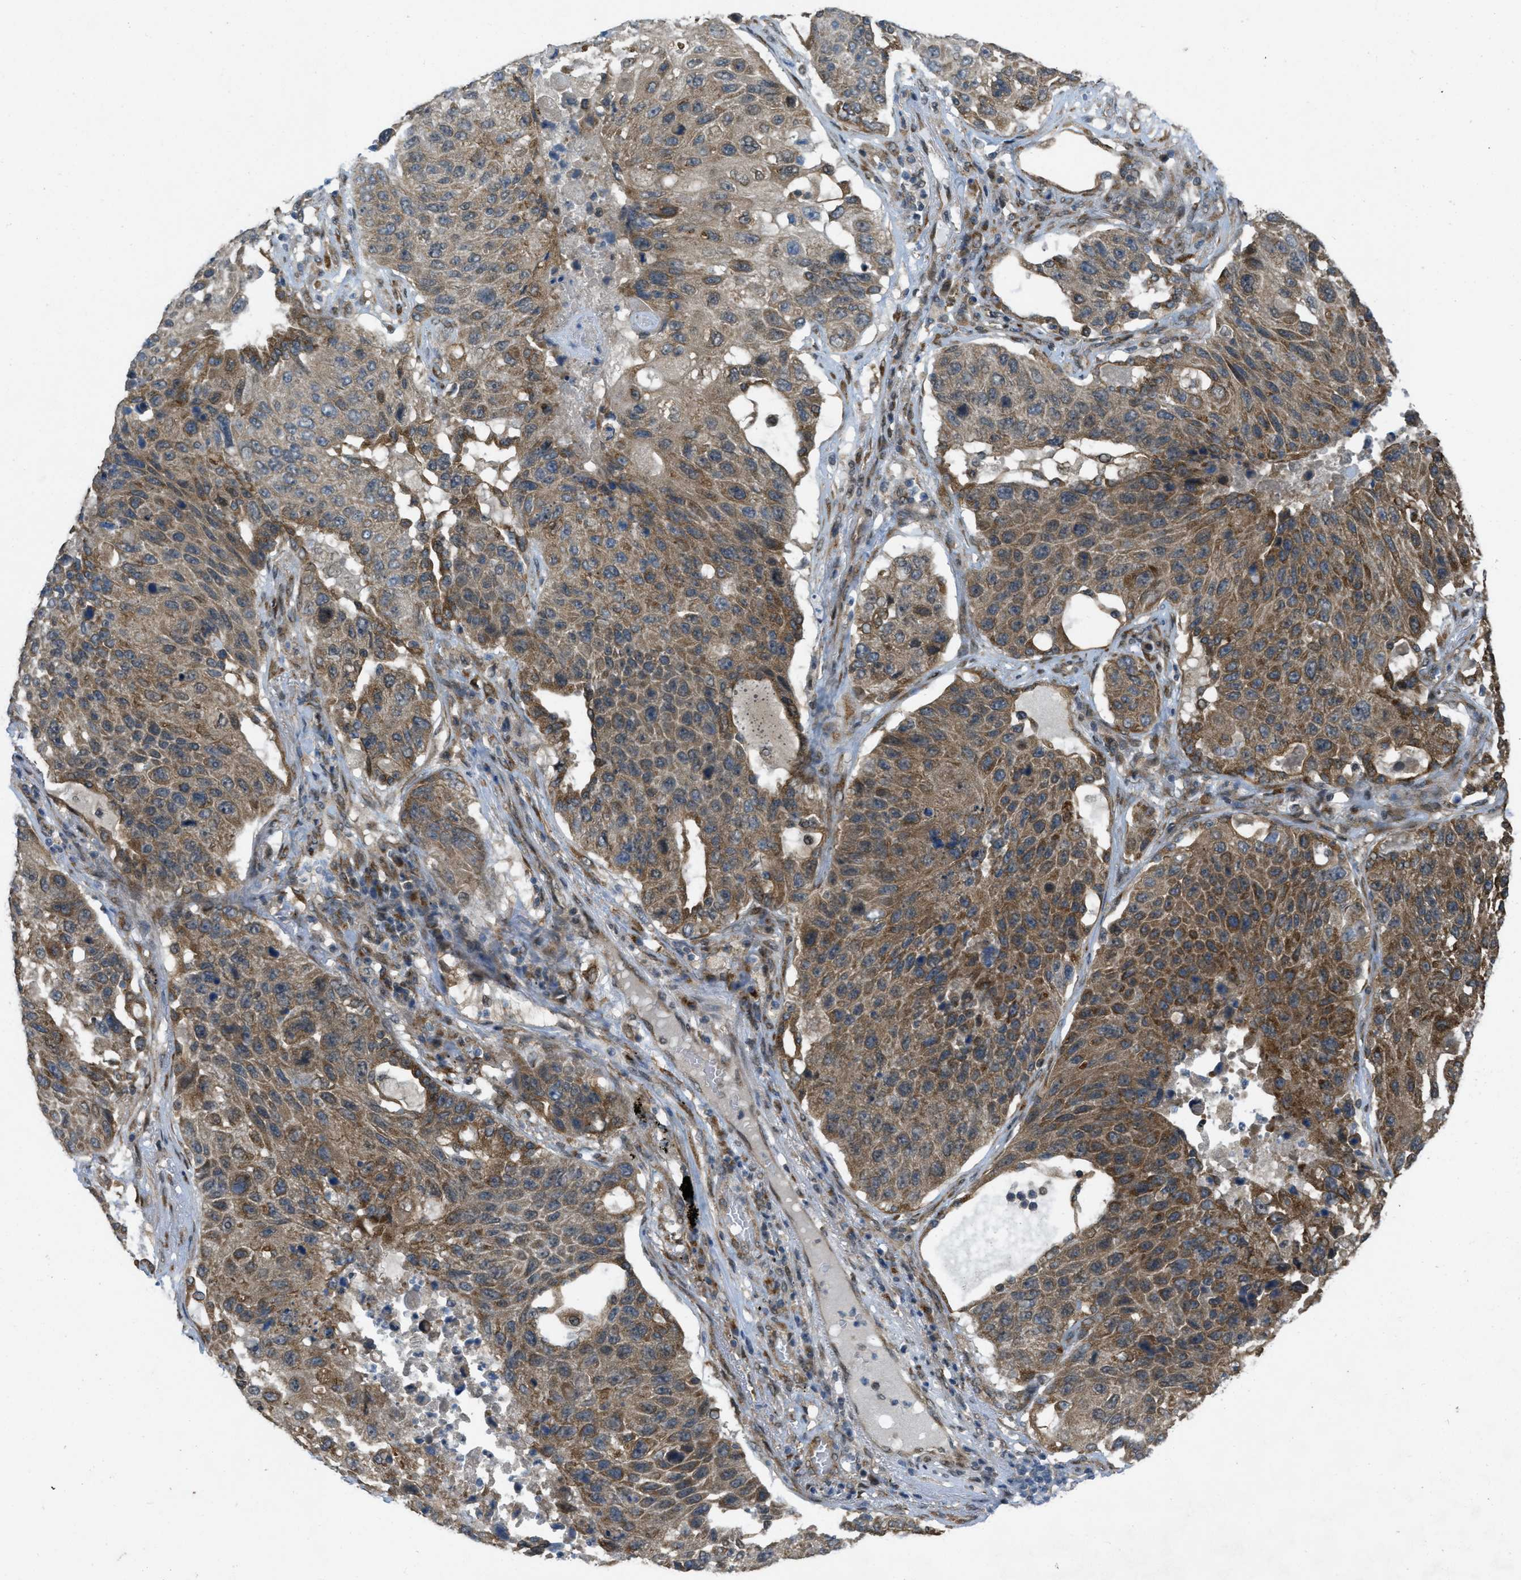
{"staining": {"intensity": "moderate", "quantity": ">75%", "location": "cytoplasmic/membranous"}, "tissue": "lung cancer", "cell_type": "Tumor cells", "image_type": "cancer", "snomed": [{"axis": "morphology", "description": "Squamous cell carcinoma, NOS"}, {"axis": "topography", "description": "Lung"}], "caption": "The immunohistochemical stain highlights moderate cytoplasmic/membranous staining in tumor cells of lung cancer tissue. Using DAB (3,3'-diaminobenzidine) (brown) and hematoxylin (blue) stains, captured at high magnification using brightfield microscopy.", "gene": "IFNLR1", "patient": {"sex": "male", "age": 61}}